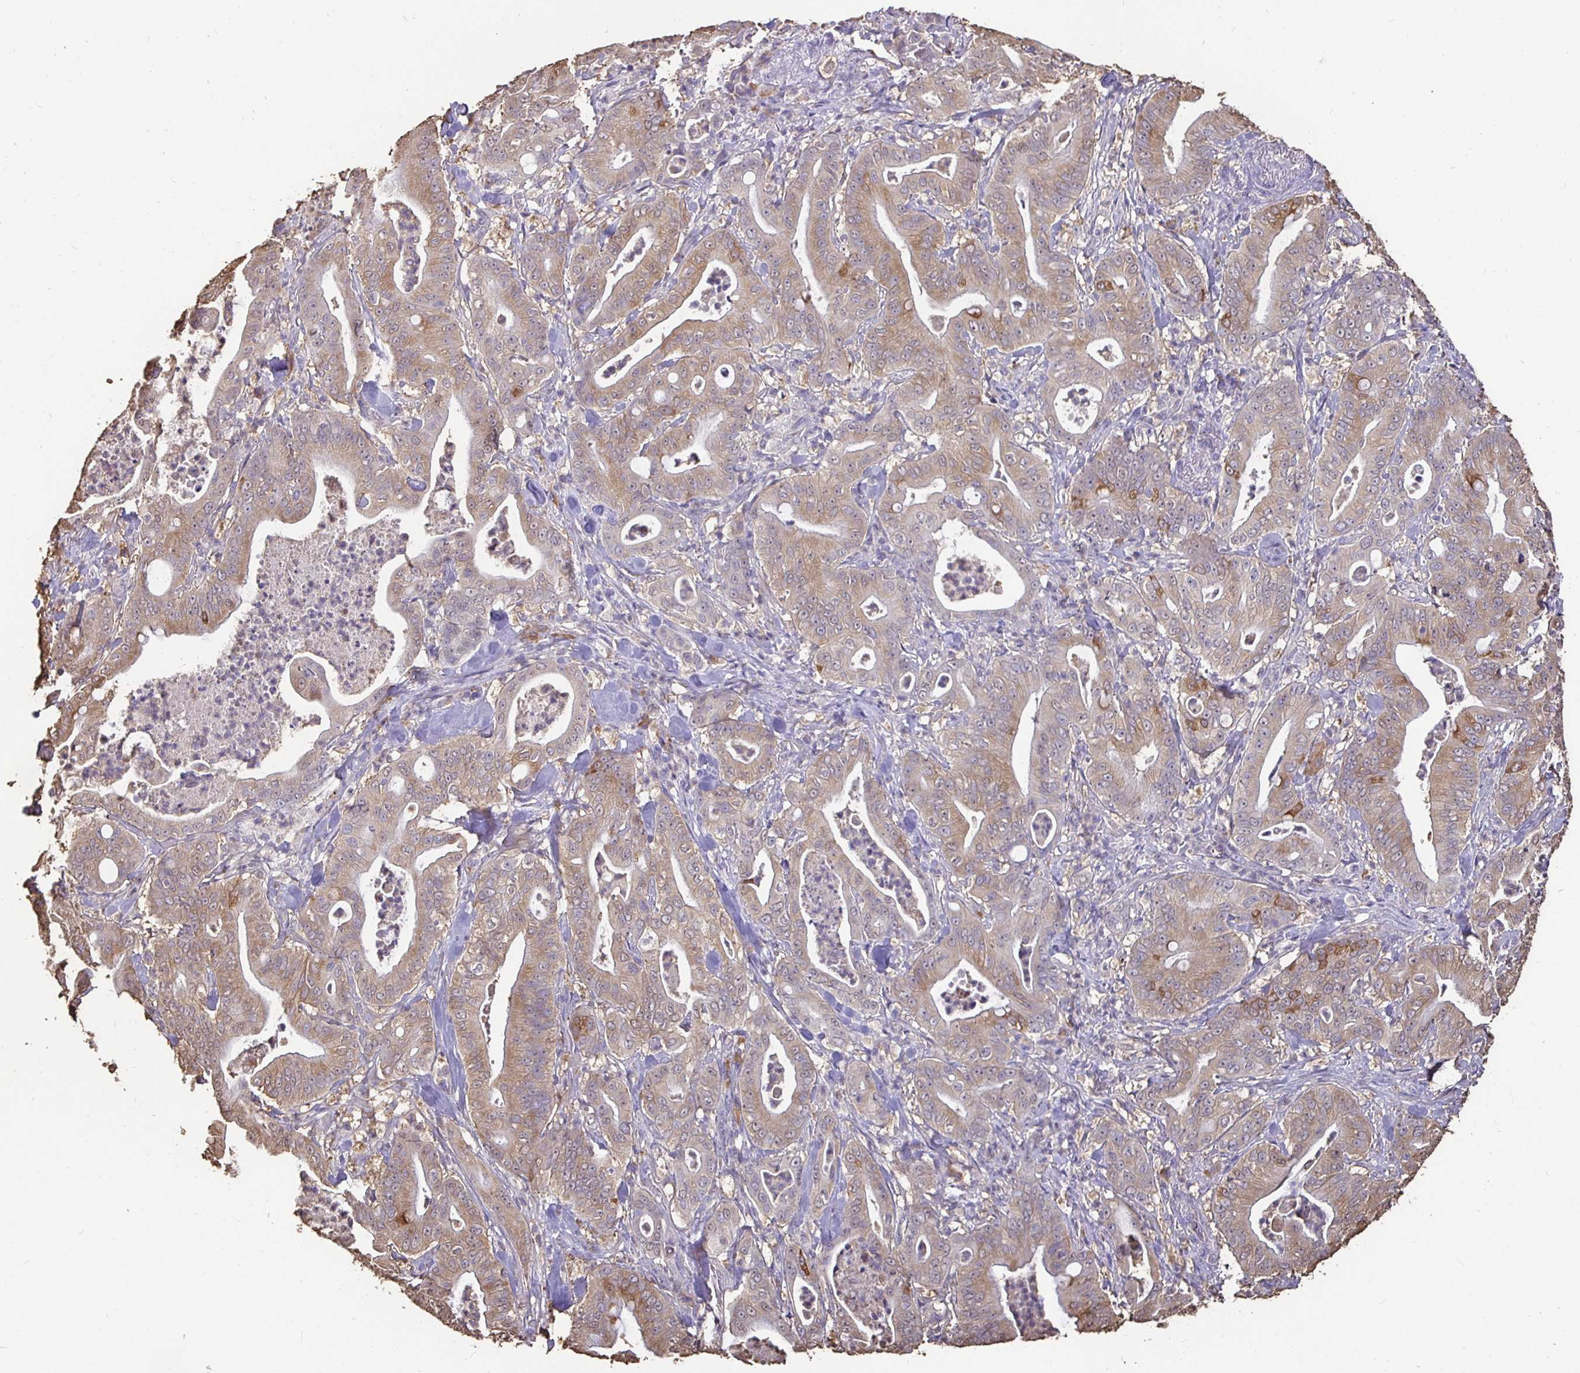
{"staining": {"intensity": "weak", "quantity": "25%-75%", "location": "cytoplasmic/membranous"}, "tissue": "pancreatic cancer", "cell_type": "Tumor cells", "image_type": "cancer", "snomed": [{"axis": "morphology", "description": "Adenocarcinoma, NOS"}, {"axis": "topography", "description": "Pancreas"}], "caption": "IHC histopathology image of neoplastic tissue: human pancreatic cancer (adenocarcinoma) stained using immunohistochemistry (IHC) demonstrates low levels of weak protein expression localized specifically in the cytoplasmic/membranous of tumor cells, appearing as a cytoplasmic/membranous brown color.", "gene": "MAPK8IP3", "patient": {"sex": "male", "age": 71}}